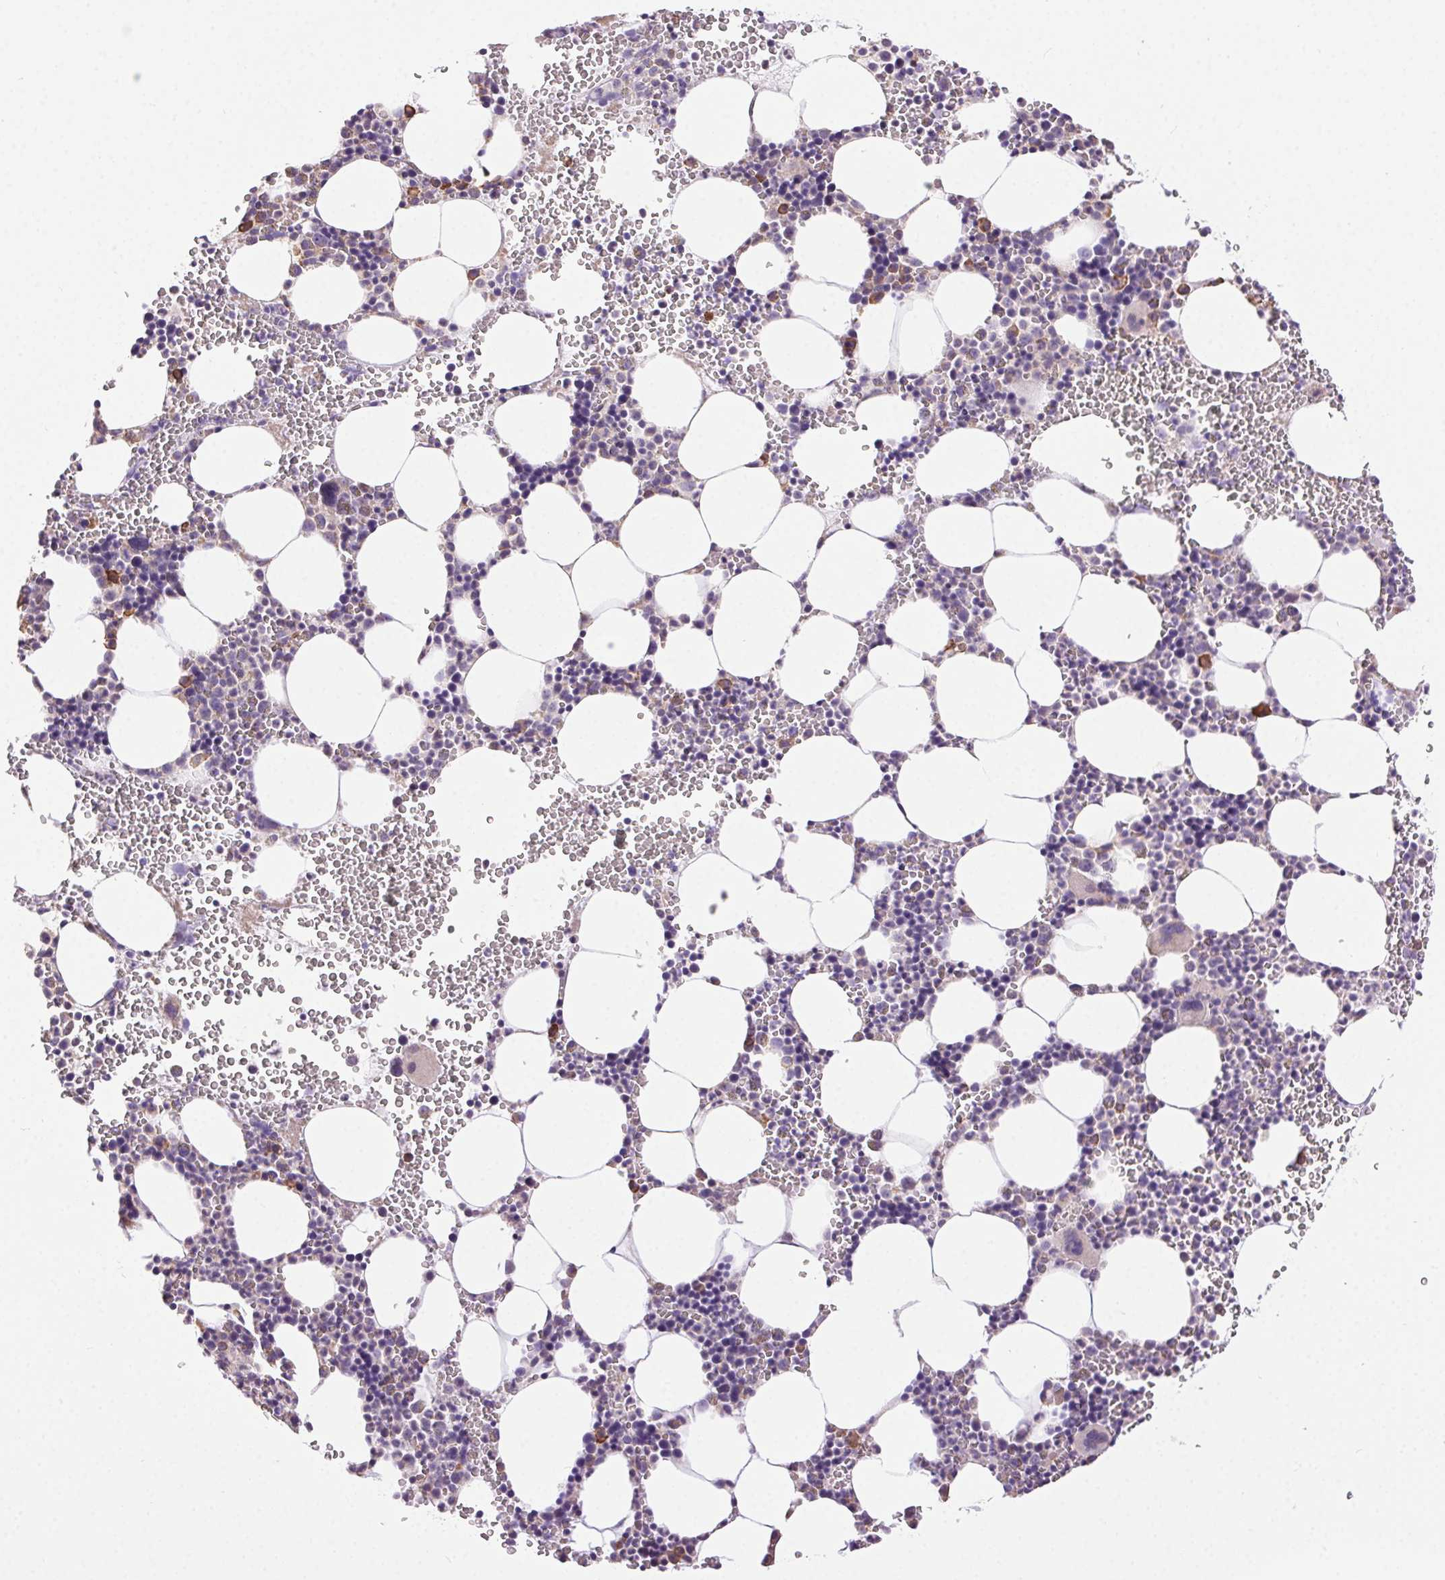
{"staining": {"intensity": "negative", "quantity": "none", "location": "none"}, "tissue": "bone marrow", "cell_type": "Hematopoietic cells", "image_type": "normal", "snomed": [{"axis": "morphology", "description": "Normal tissue, NOS"}, {"axis": "topography", "description": "Bone marrow"}], "caption": "The image reveals no staining of hematopoietic cells in unremarkable bone marrow. Brightfield microscopy of immunohistochemistry stained with DAB (brown) and hematoxylin (blue), captured at high magnification.", "gene": "SNX31", "patient": {"sex": "male", "age": 82}}